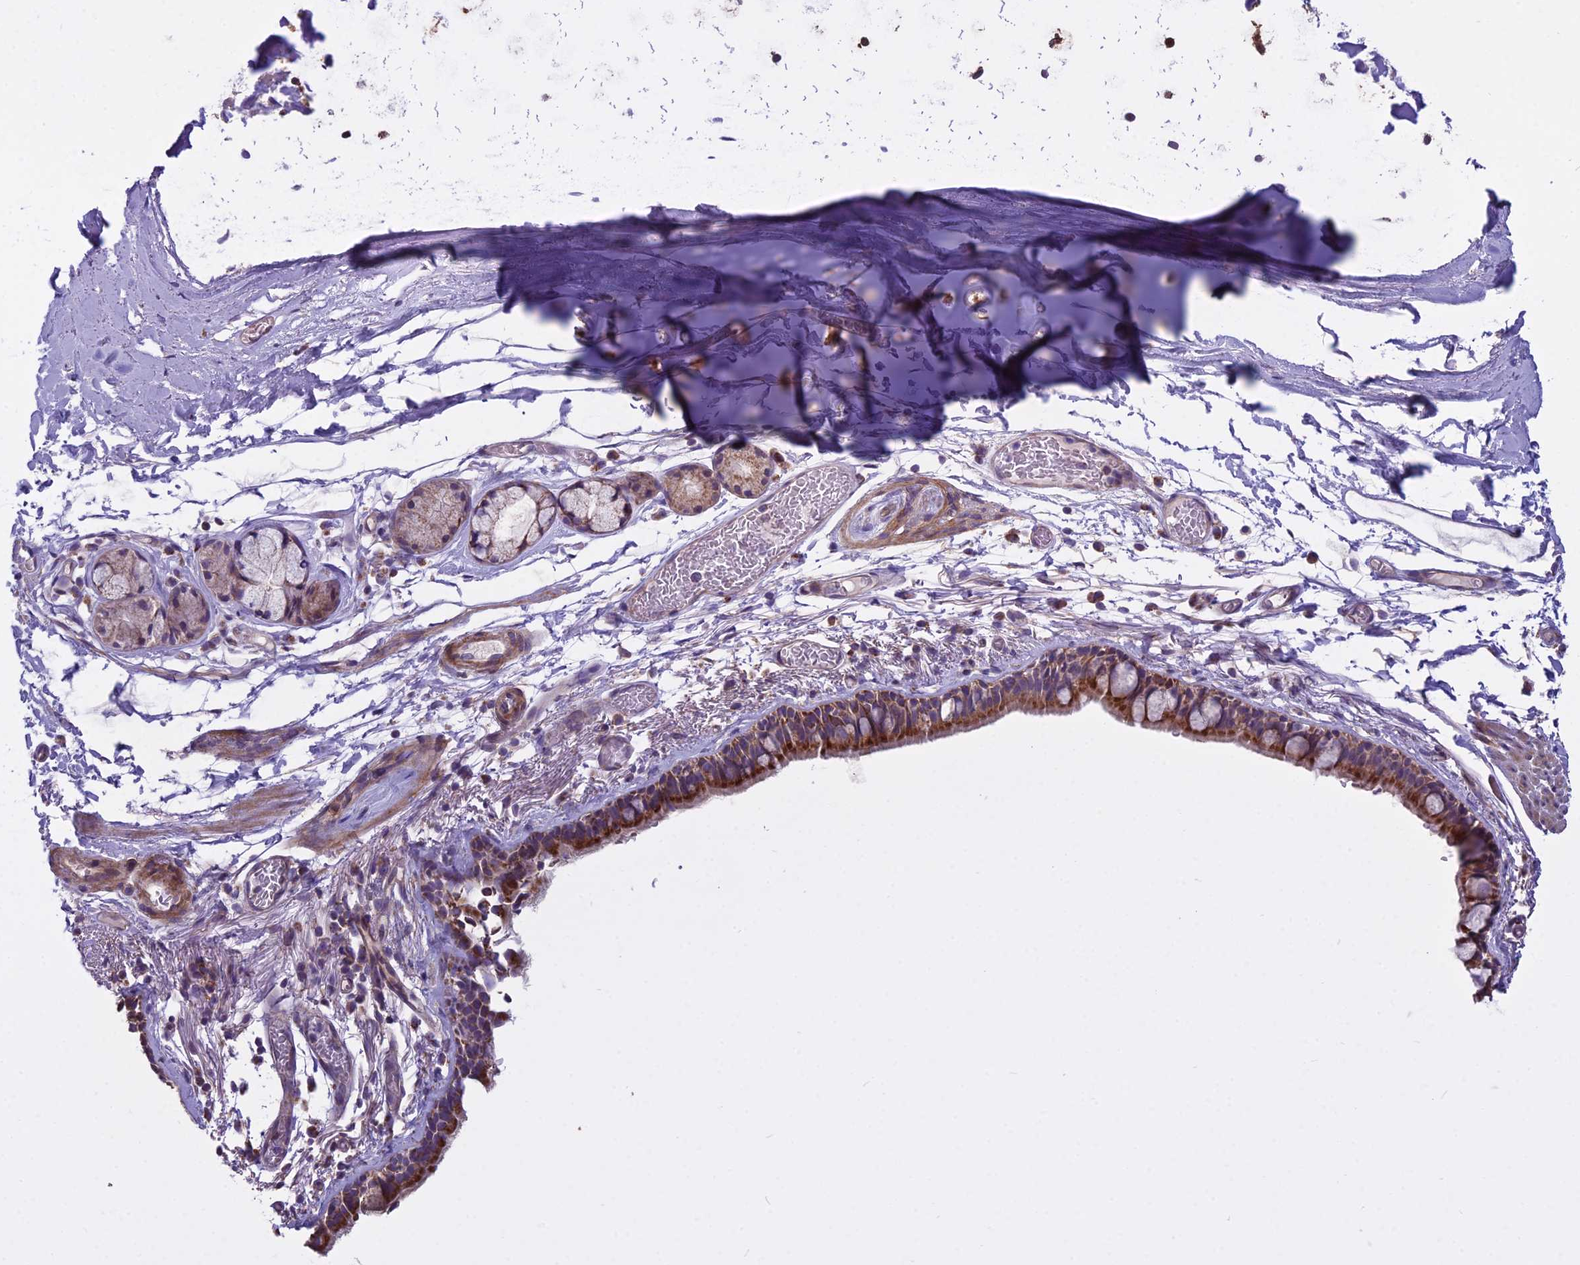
{"staining": {"intensity": "strong", "quantity": "25%-75%", "location": "cytoplasmic/membranous"}, "tissue": "bronchus", "cell_type": "Respiratory epithelial cells", "image_type": "normal", "snomed": [{"axis": "morphology", "description": "Normal tissue, NOS"}, {"axis": "topography", "description": "Cartilage tissue"}], "caption": "Strong cytoplasmic/membranous positivity is appreciated in about 25%-75% of respiratory epithelial cells in normal bronchus. (Stains: DAB in brown, nuclei in blue, Microscopy: brightfield microscopy at high magnification).", "gene": "DUS2", "patient": {"sex": "male", "age": 63}}